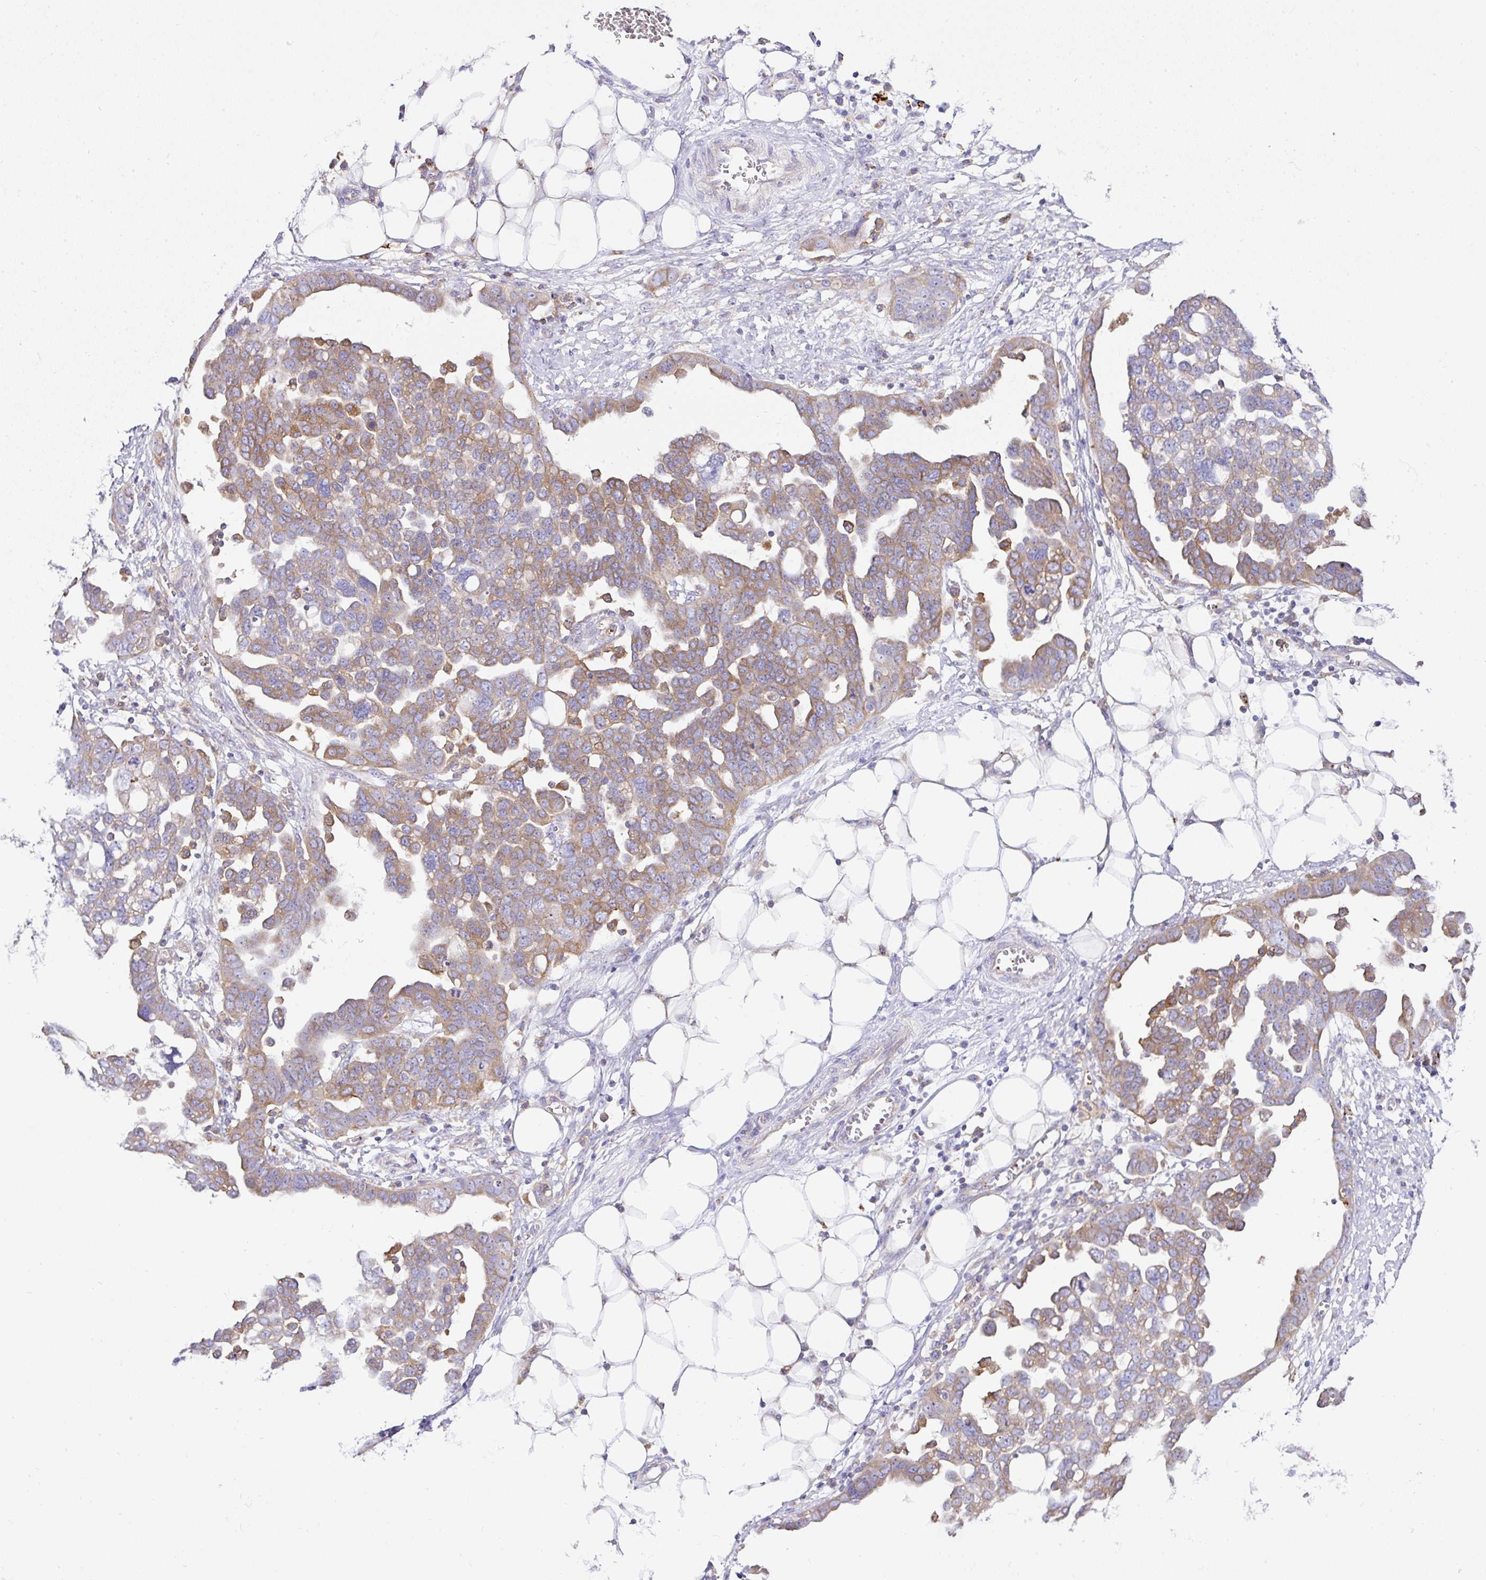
{"staining": {"intensity": "moderate", "quantity": "25%-75%", "location": "cytoplasmic/membranous"}, "tissue": "ovarian cancer", "cell_type": "Tumor cells", "image_type": "cancer", "snomed": [{"axis": "morphology", "description": "Cystadenocarcinoma, serous, NOS"}, {"axis": "topography", "description": "Ovary"}], "caption": "Immunohistochemistry (IHC) (DAB) staining of serous cystadenocarcinoma (ovarian) shows moderate cytoplasmic/membranous protein positivity in approximately 25%-75% of tumor cells. The staining is performed using DAB brown chromogen to label protein expression. The nuclei are counter-stained blue using hematoxylin.", "gene": "CCDC142", "patient": {"sex": "female", "age": 59}}